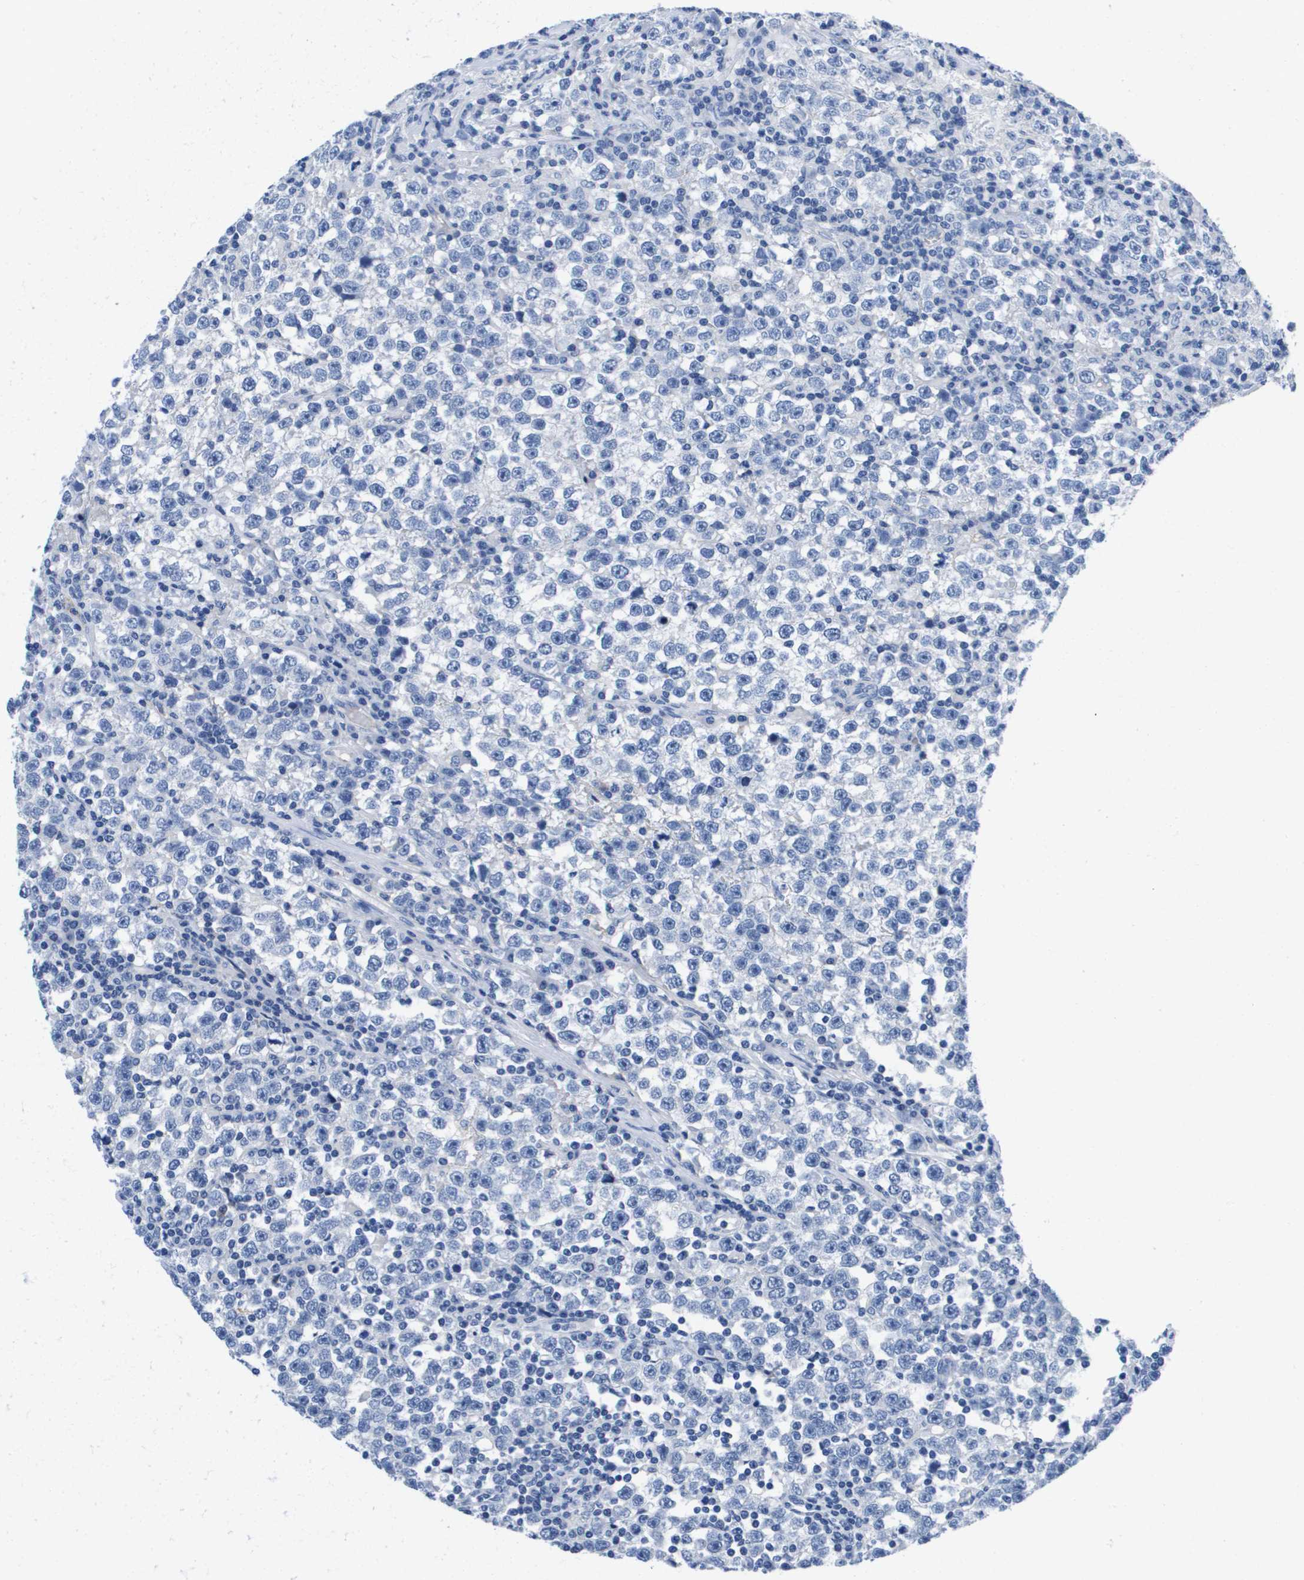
{"staining": {"intensity": "negative", "quantity": "none", "location": "none"}, "tissue": "testis cancer", "cell_type": "Tumor cells", "image_type": "cancer", "snomed": [{"axis": "morphology", "description": "Normal tissue, NOS"}, {"axis": "morphology", "description": "Seminoma, NOS"}, {"axis": "topography", "description": "Testis"}], "caption": "The histopathology image reveals no staining of tumor cells in testis seminoma.", "gene": "APOA1", "patient": {"sex": "male", "age": 43}}